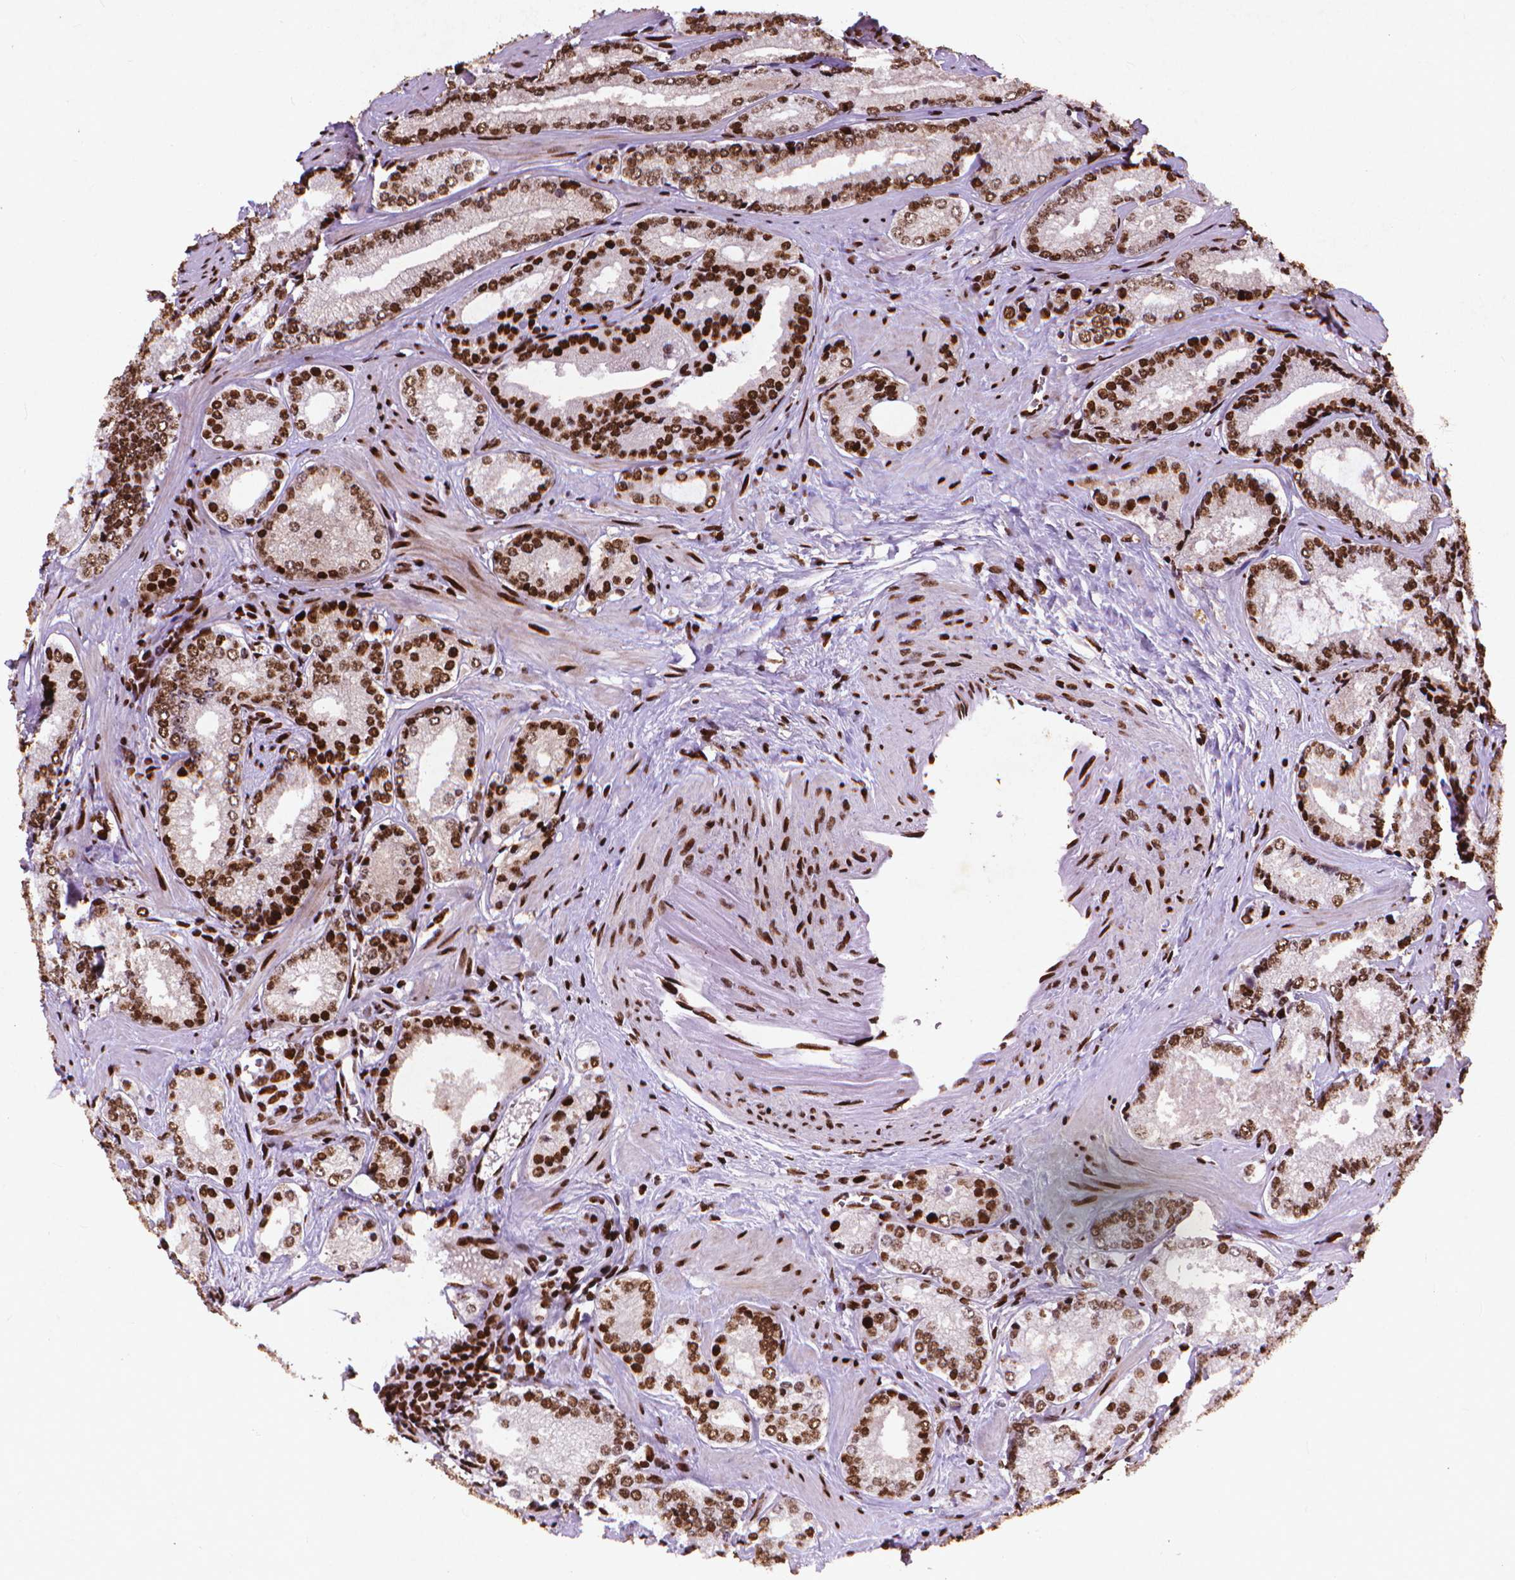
{"staining": {"intensity": "strong", "quantity": ">75%", "location": "nuclear"}, "tissue": "prostate cancer", "cell_type": "Tumor cells", "image_type": "cancer", "snomed": [{"axis": "morphology", "description": "Adenocarcinoma, Low grade"}, {"axis": "topography", "description": "Prostate"}], "caption": "Strong nuclear protein expression is present in approximately >75% of tumor cells in adenocarcinoma (low-grade) (prostate).", "gene": "CITED2", "patient": {"sex": "male", "age": 56}}